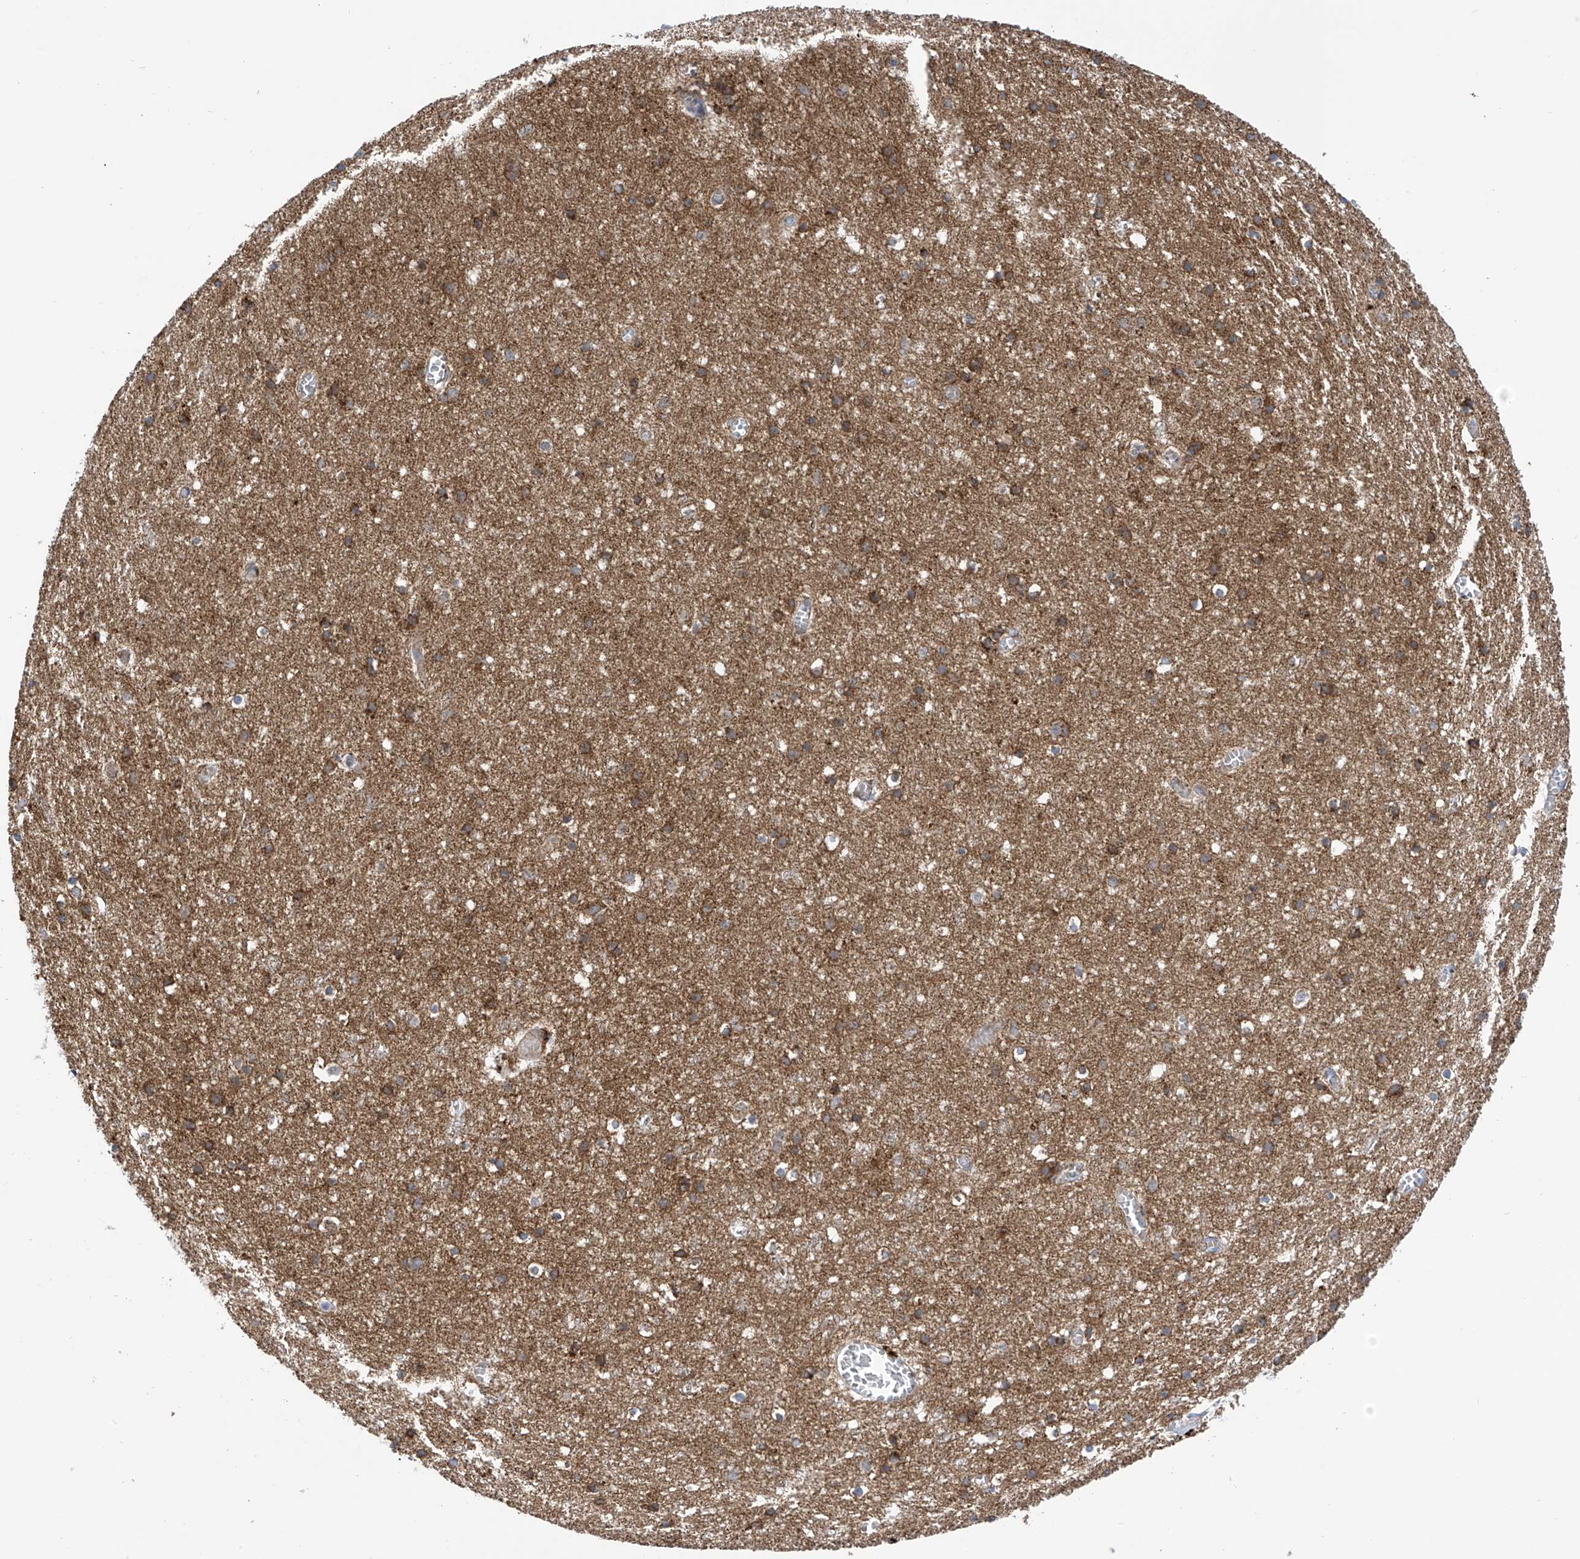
{"staining": {"intensity": "negative", "quantity": "none", "location": "none"}, "tissue": "cerebral cortex", "cell_type": "Endothelial cells", "image_type": "normal", "snomed": [{"axis": "morphology", "description": "Normal tissue, NOS"}, {"axis": "topography", "description": "Cerebral cortex"}], "caption": "This is a image of immunohistochemistry staining of normal cerebral cortex, which shows no positivity in endothelial cells.", "gene": "P2RX7", "patient": {"sex": "female", "age": 64}}